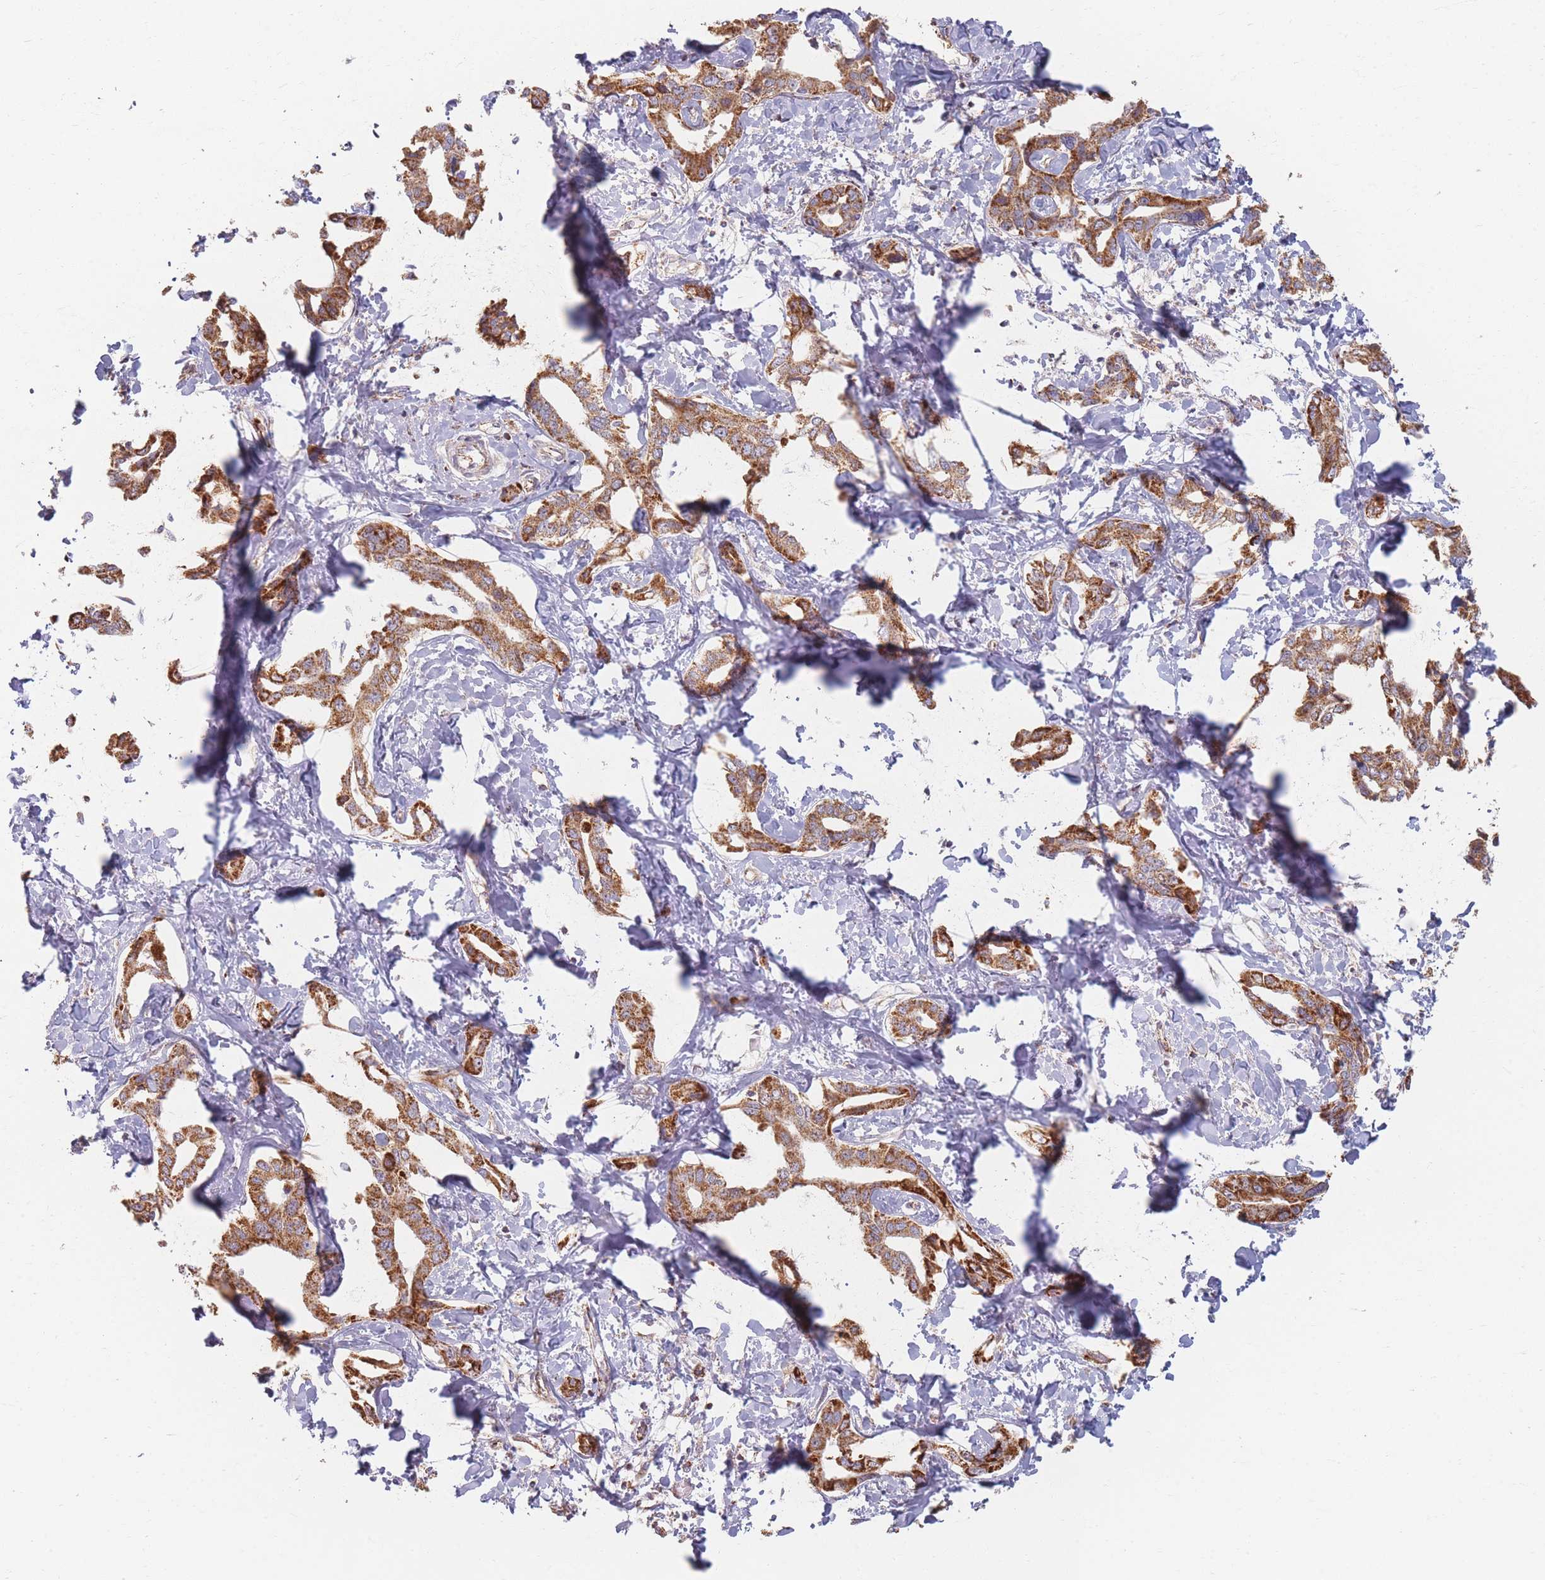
{"staining": {"intensity": "moderate", "quantity": ">75%", "location": "cytoplasmic/membranous"}, "tissue": "liver cancer", "cell_type": "Tumor cells", "image_type": "cancer", "snomed": [{"axis": "morphology", "description": "Cholangiocarcinoma"}, {"axis": "topography", "description": "Liver"}], "caption": "A photomicrograph showing moderate cytoplasmic/membranous staining in about >75% of tumor cells in liver cancer, as visualized by brown immunohistochemical staining.", "gene": "ESRP2", "patient": {"sex": "male", "age": 59}}